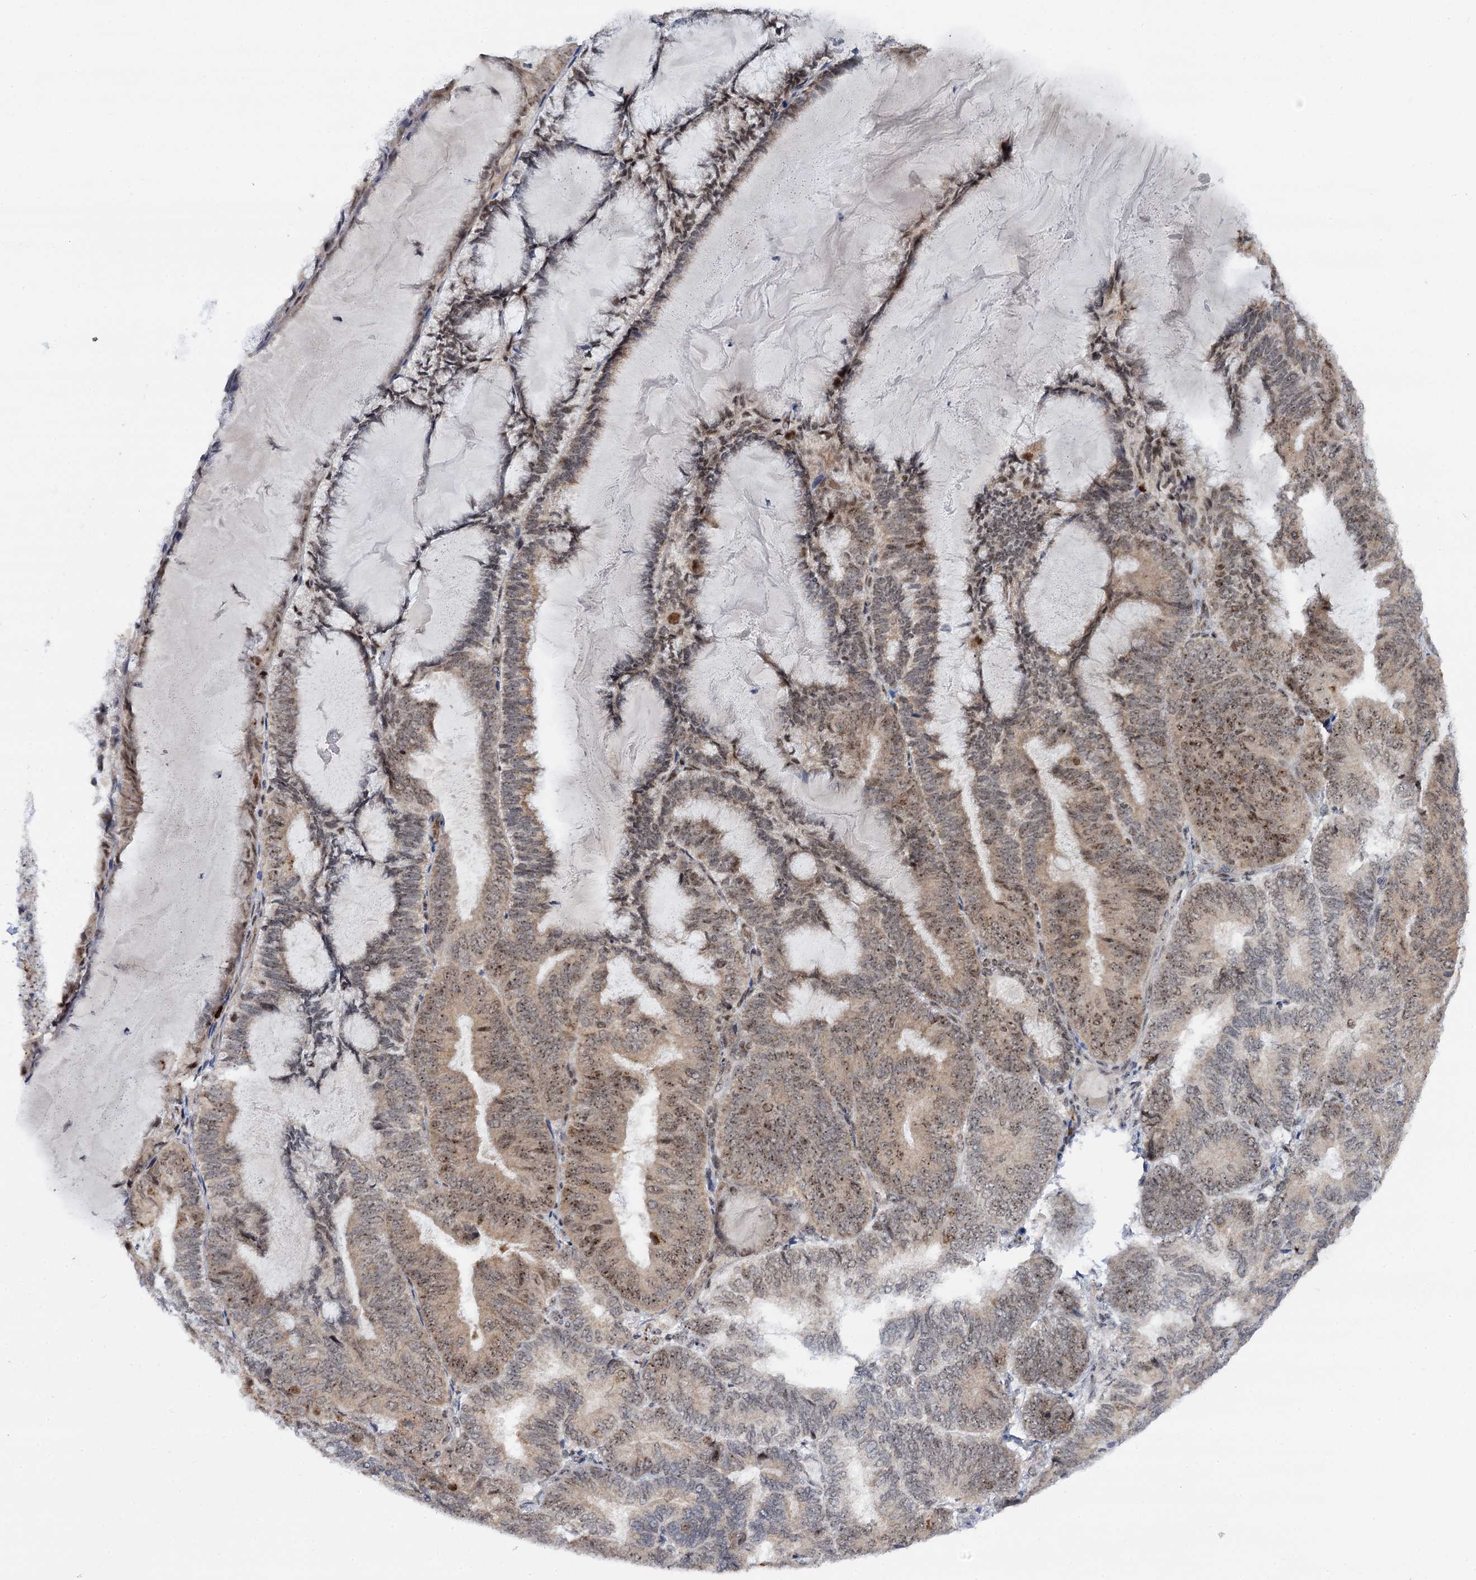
{"staining": {"intensity": "moderate", "quantity": "25%-75%", "location": "nuclear"}, "tissue": "endometrial cancer", "cell_type": "Tumor cells", "image_type": "cancer", "snomed": [{"axis": "morphology", "description": "Adenocarcinoma, NOS"}, {"axis": "topography", "description": "Endometrium"}], "caption": "Human endometrial cancer stained with a brown dye demonstrates moderate nuclear positive expression in approximately 25%-75% of tumor cells.", "gene": "BUD13", "patient": {"sex": "female", "age": 81}}